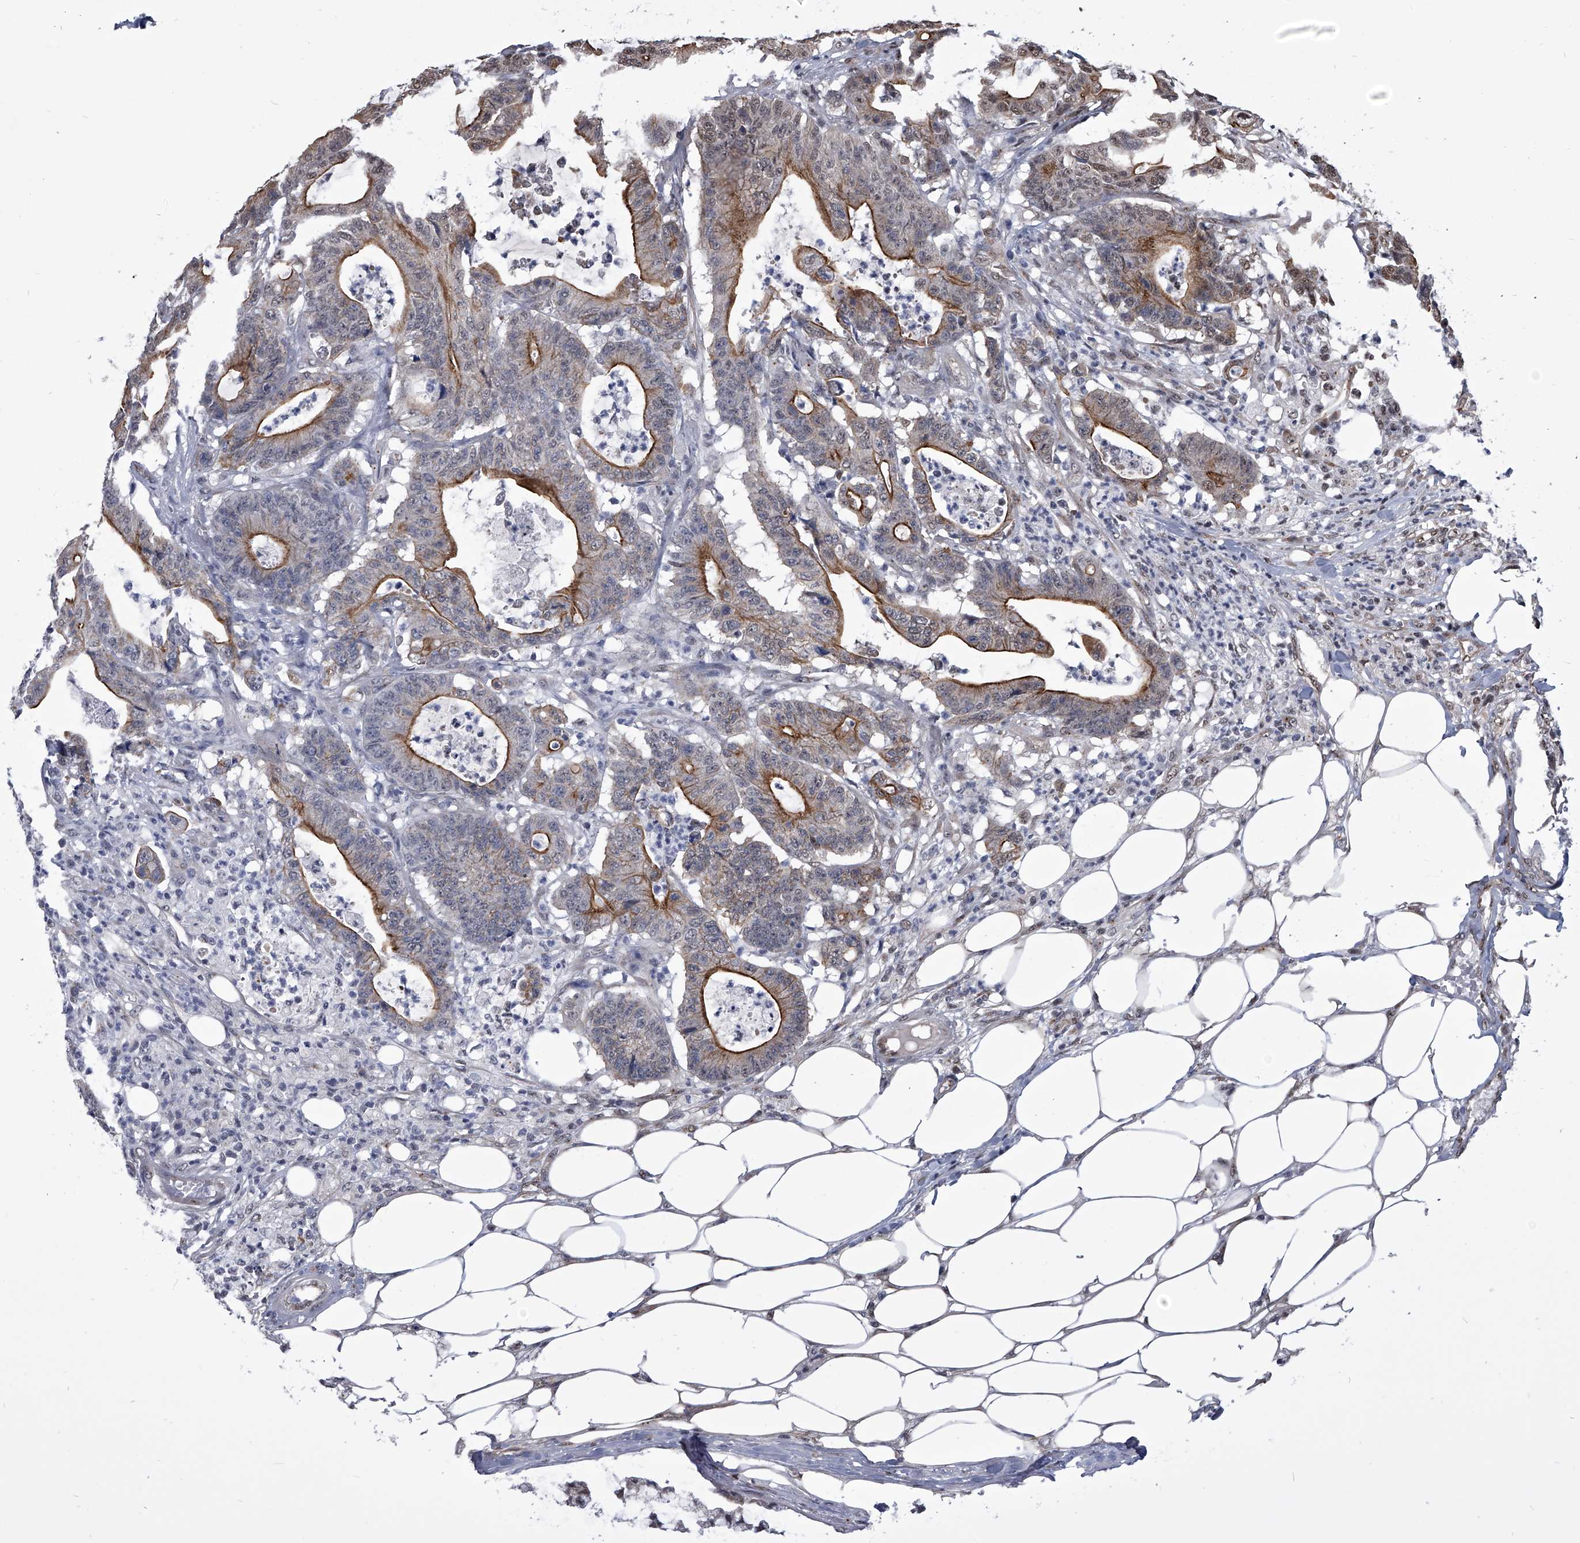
{"staining": {"intensity": "moderate", "quantity": "25%-75%", "location": "cytoplasmic/membranous"}, "tissue": "colorectal cancer", "cell_type": "Tumor cells", "image_type": "cancer", "snomed": [{"axis": "morphology", "description": "Adenocarcinoma, NOS"}, {"axis": "topography", "description": "Colon"}], "caption": "Approximately 25%-75% of tumor cells in colorectal adenocarcinoma show moderate cytoplasmic/membranous protein positivity as visualized by brown immunohistochemical staining.", "gene": "ZNF76", "patient": {"sex": "female", "age": 84}}